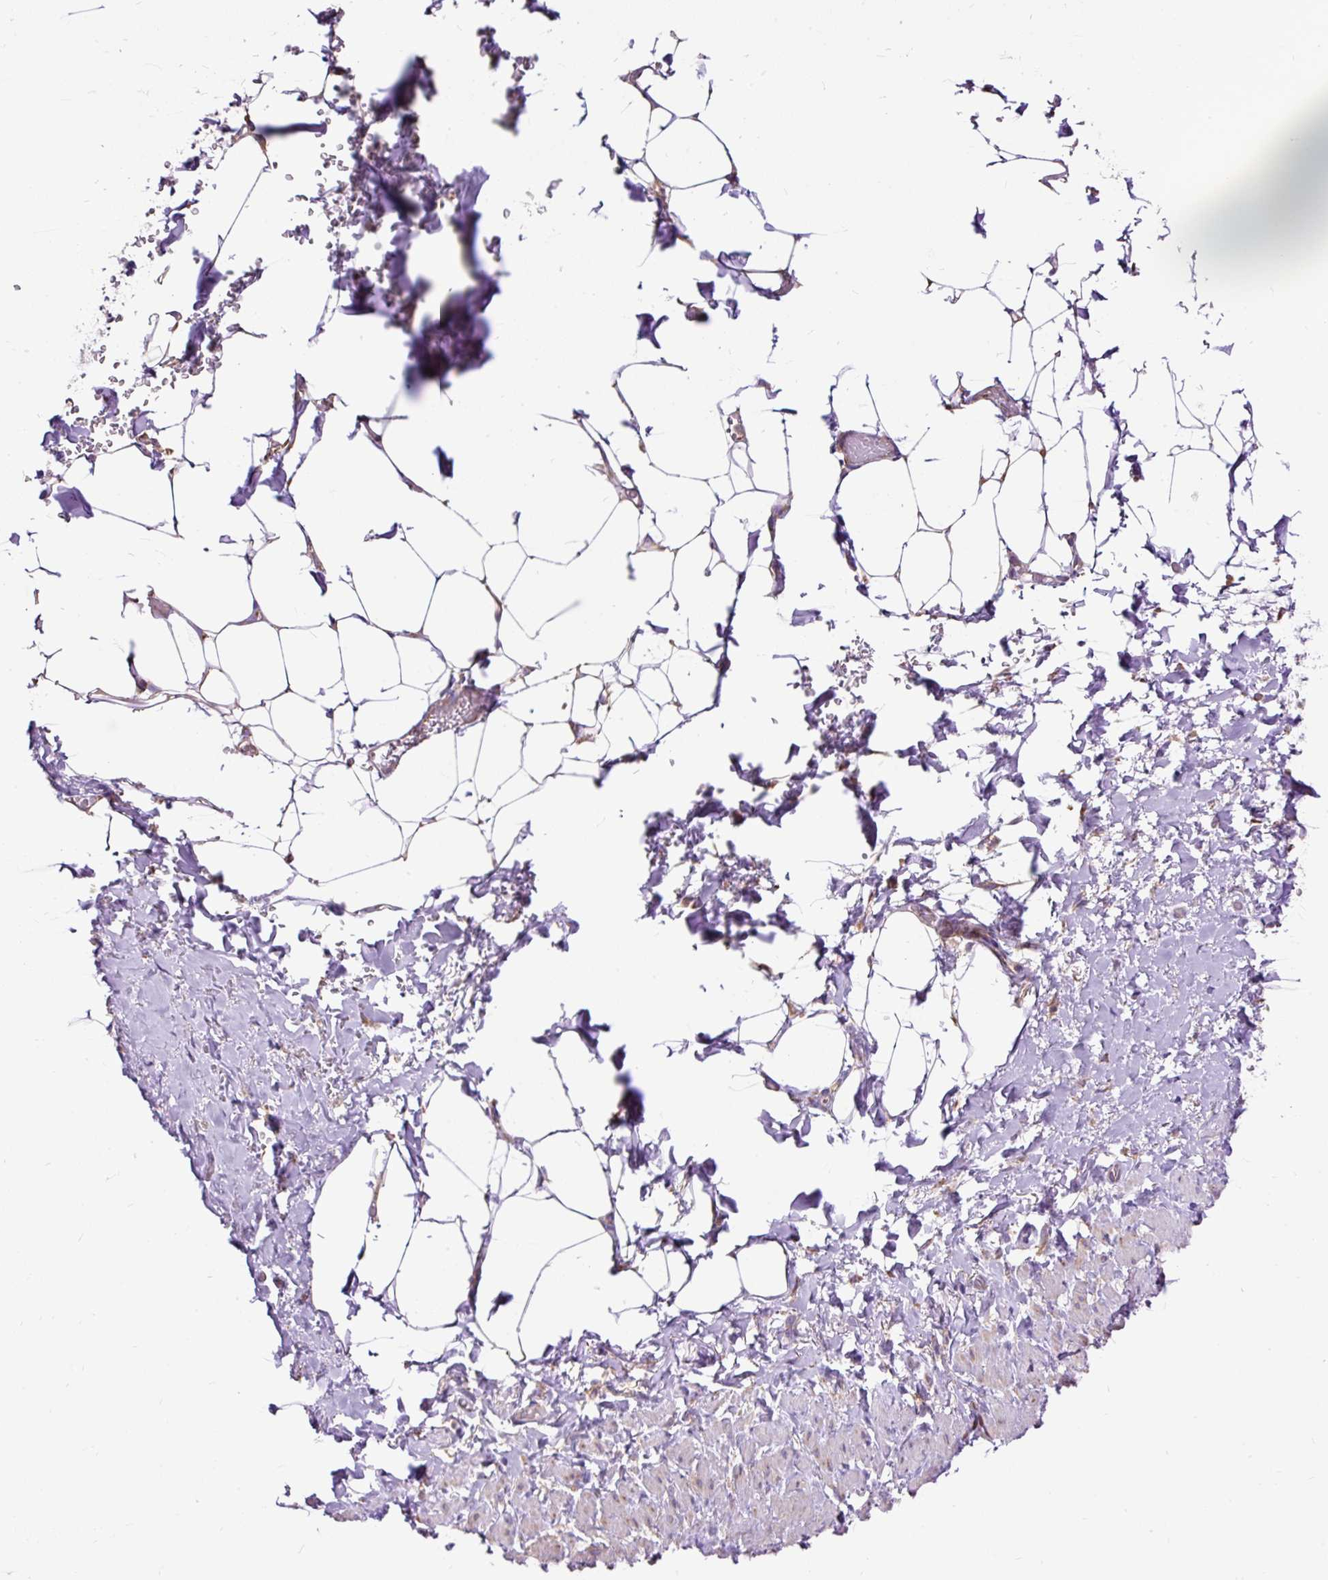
{"staining": {"intensity": "weak", "quantity": "25%-75%", "location": "cytoplasmic/membranous"}, "tissue": "adipose tissue", "cell_type": "Adipocytes", "image_type": "normal", "snomed": [{"axis": "morphology", "description": "Normal tissue, NOS"}, {"axis": "topography", "description": "Vagina"}, {"axis": "topography", "description": "Peripheral nerve tissue"}], "caption": "The photomicrograph exhibits a brown stain indicating the presence of a protein in the cytoplasmic/membranous of adipocytes in adipose tissue. Using DAB (brown) and hematoxylin (blue) stains, captured at high magnification using brightfield microscopy.", "gene": "RPS5", "patient": {"sex": "female", "age": 71}}